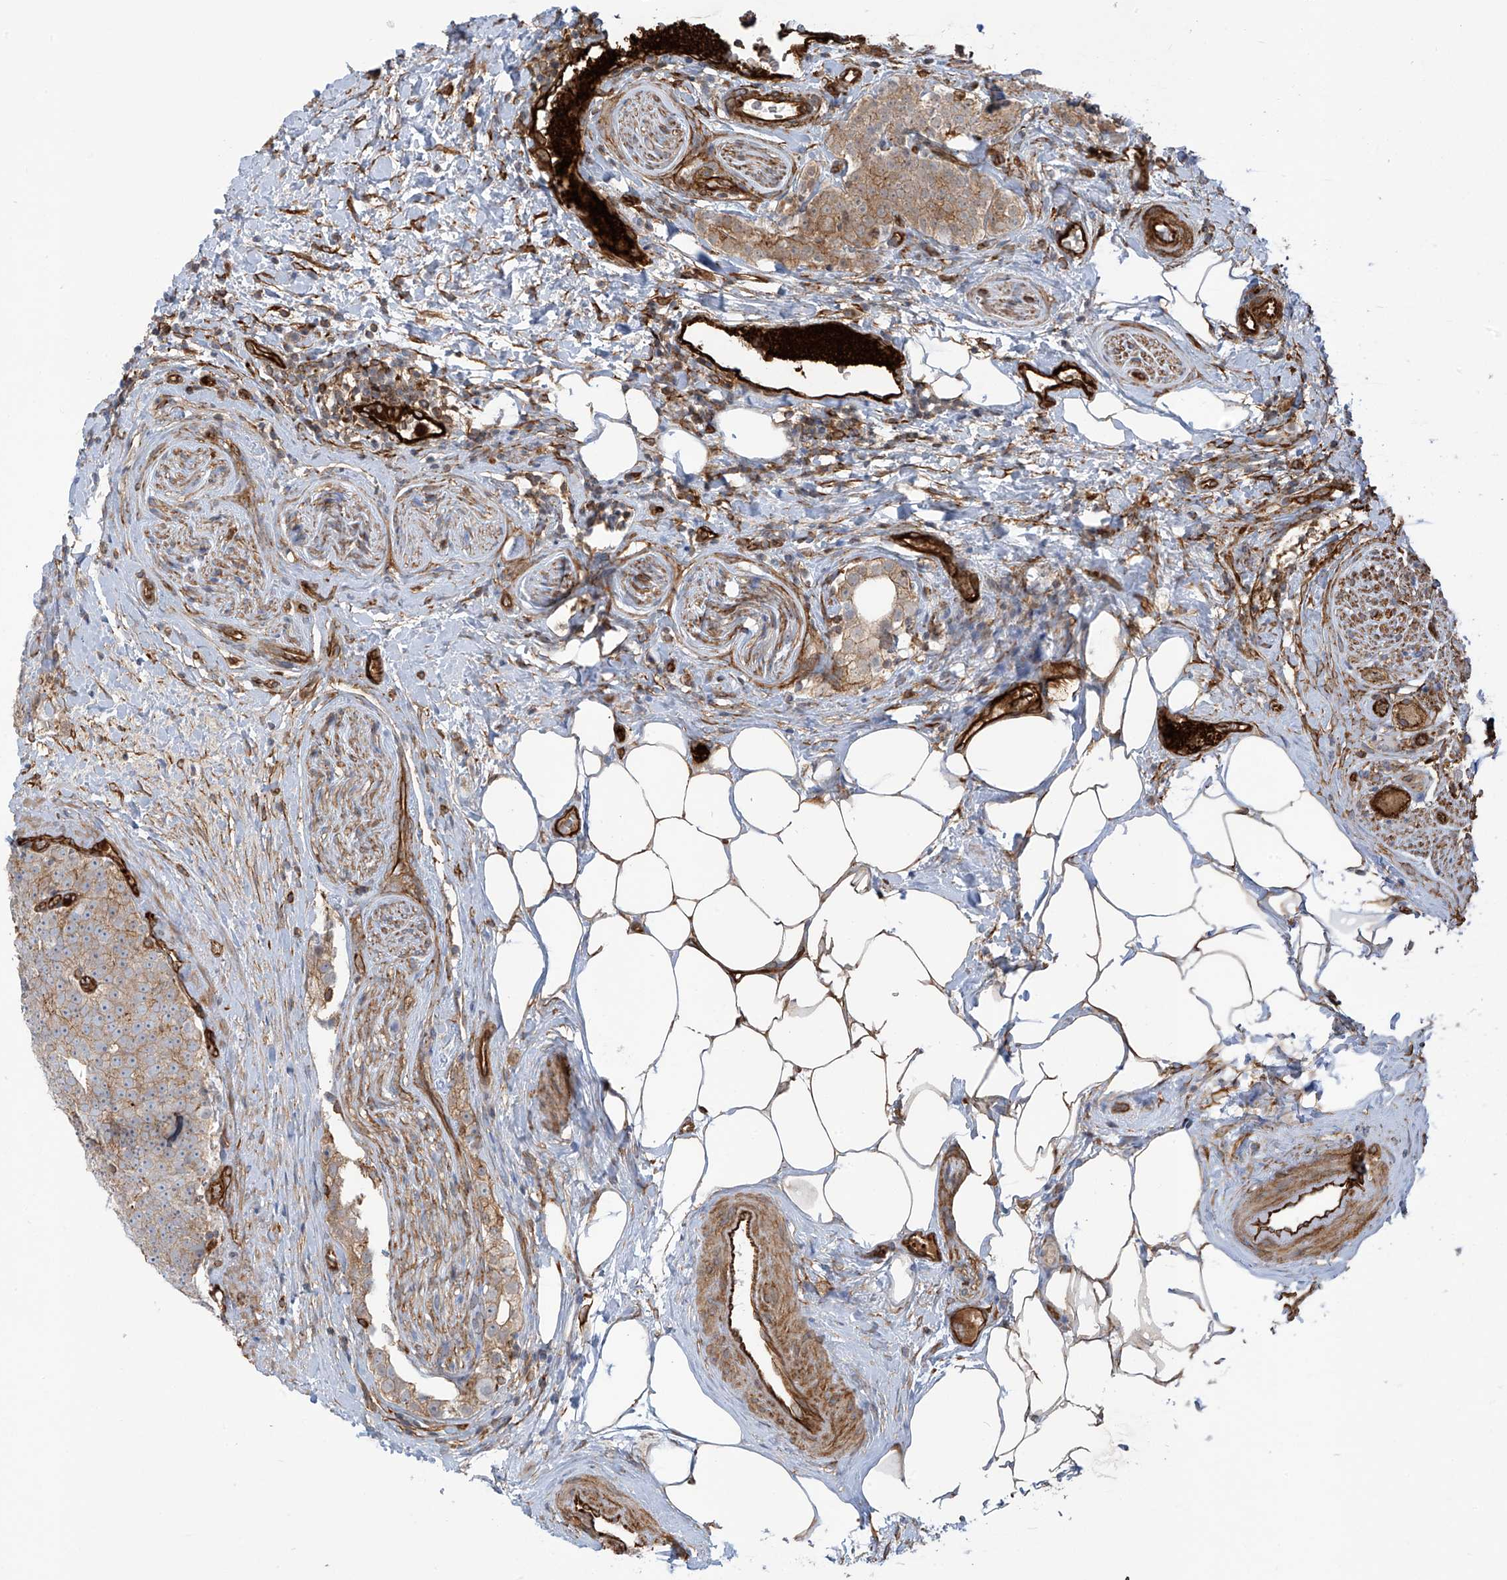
{"staining": {"intensity": "moderate", "quantity": ">75%", "location": "cytoplasmic/membranous"}, "tissue": "prostate cancer", "cell_type": "Tumor cells", "image_type": "cancer", "snomed": [{"axis": "morphology", "description": "Adenocarcinoma, High grade"}, {"axis": "topography", "description": "Prostate"}], "caption": "High-magnification brightfield microscopy of high-grade adenocarcinoma (prostate) stained with DAB (3,3'-diaminobenzidine) (brown) and counterstained with hematoxylin (blue). tumor cells exhibit moderate cytoplasmic/membranous expression is seen in approximately>75% of cells.", "gene": "SLC9A2", "patient": {"sex": "male", "age": 56}}